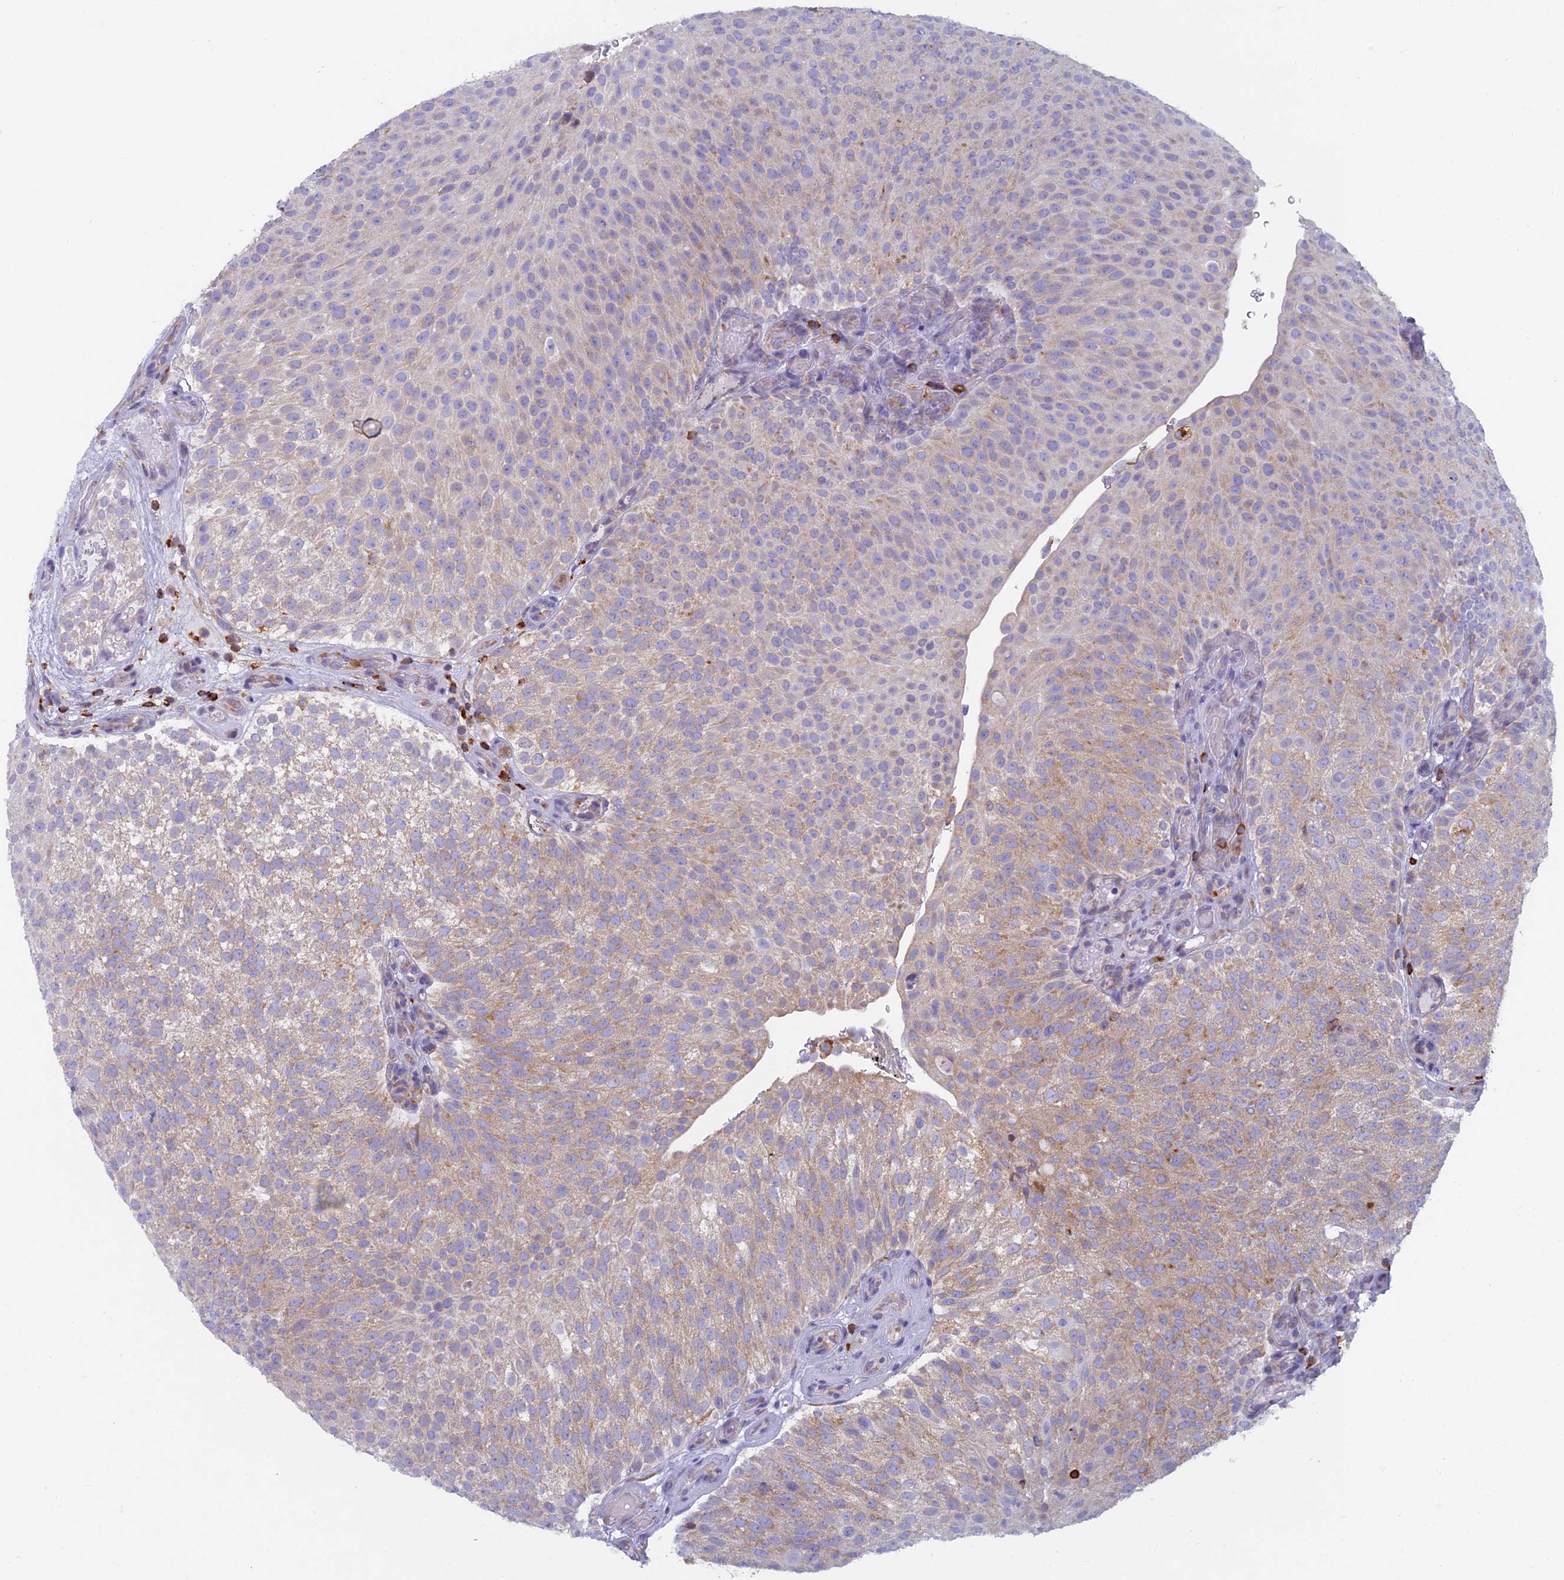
{"staining": {"intensity": "weak", "quantity": "25%-75%", "location": "cytoplasmic/membranous"}, "tissue": "urothelial cancer", "cell_type": "Tumor cells", "image_type": "cancer", "snomed": [{"axis": "morphology", "description": "Urothelial carcinoma, Low grade"}, {"axis": "topography", "description": "Urinary bladder"}], "caption": "Protein staining by immunohistochemistry shows weak cytoplasmic/membranous expression in approximately 25%-75% of tumor cells in urothelial cancer.", "gene": "ABI3BP", "patient": {"sex": "male", "age": 78}}